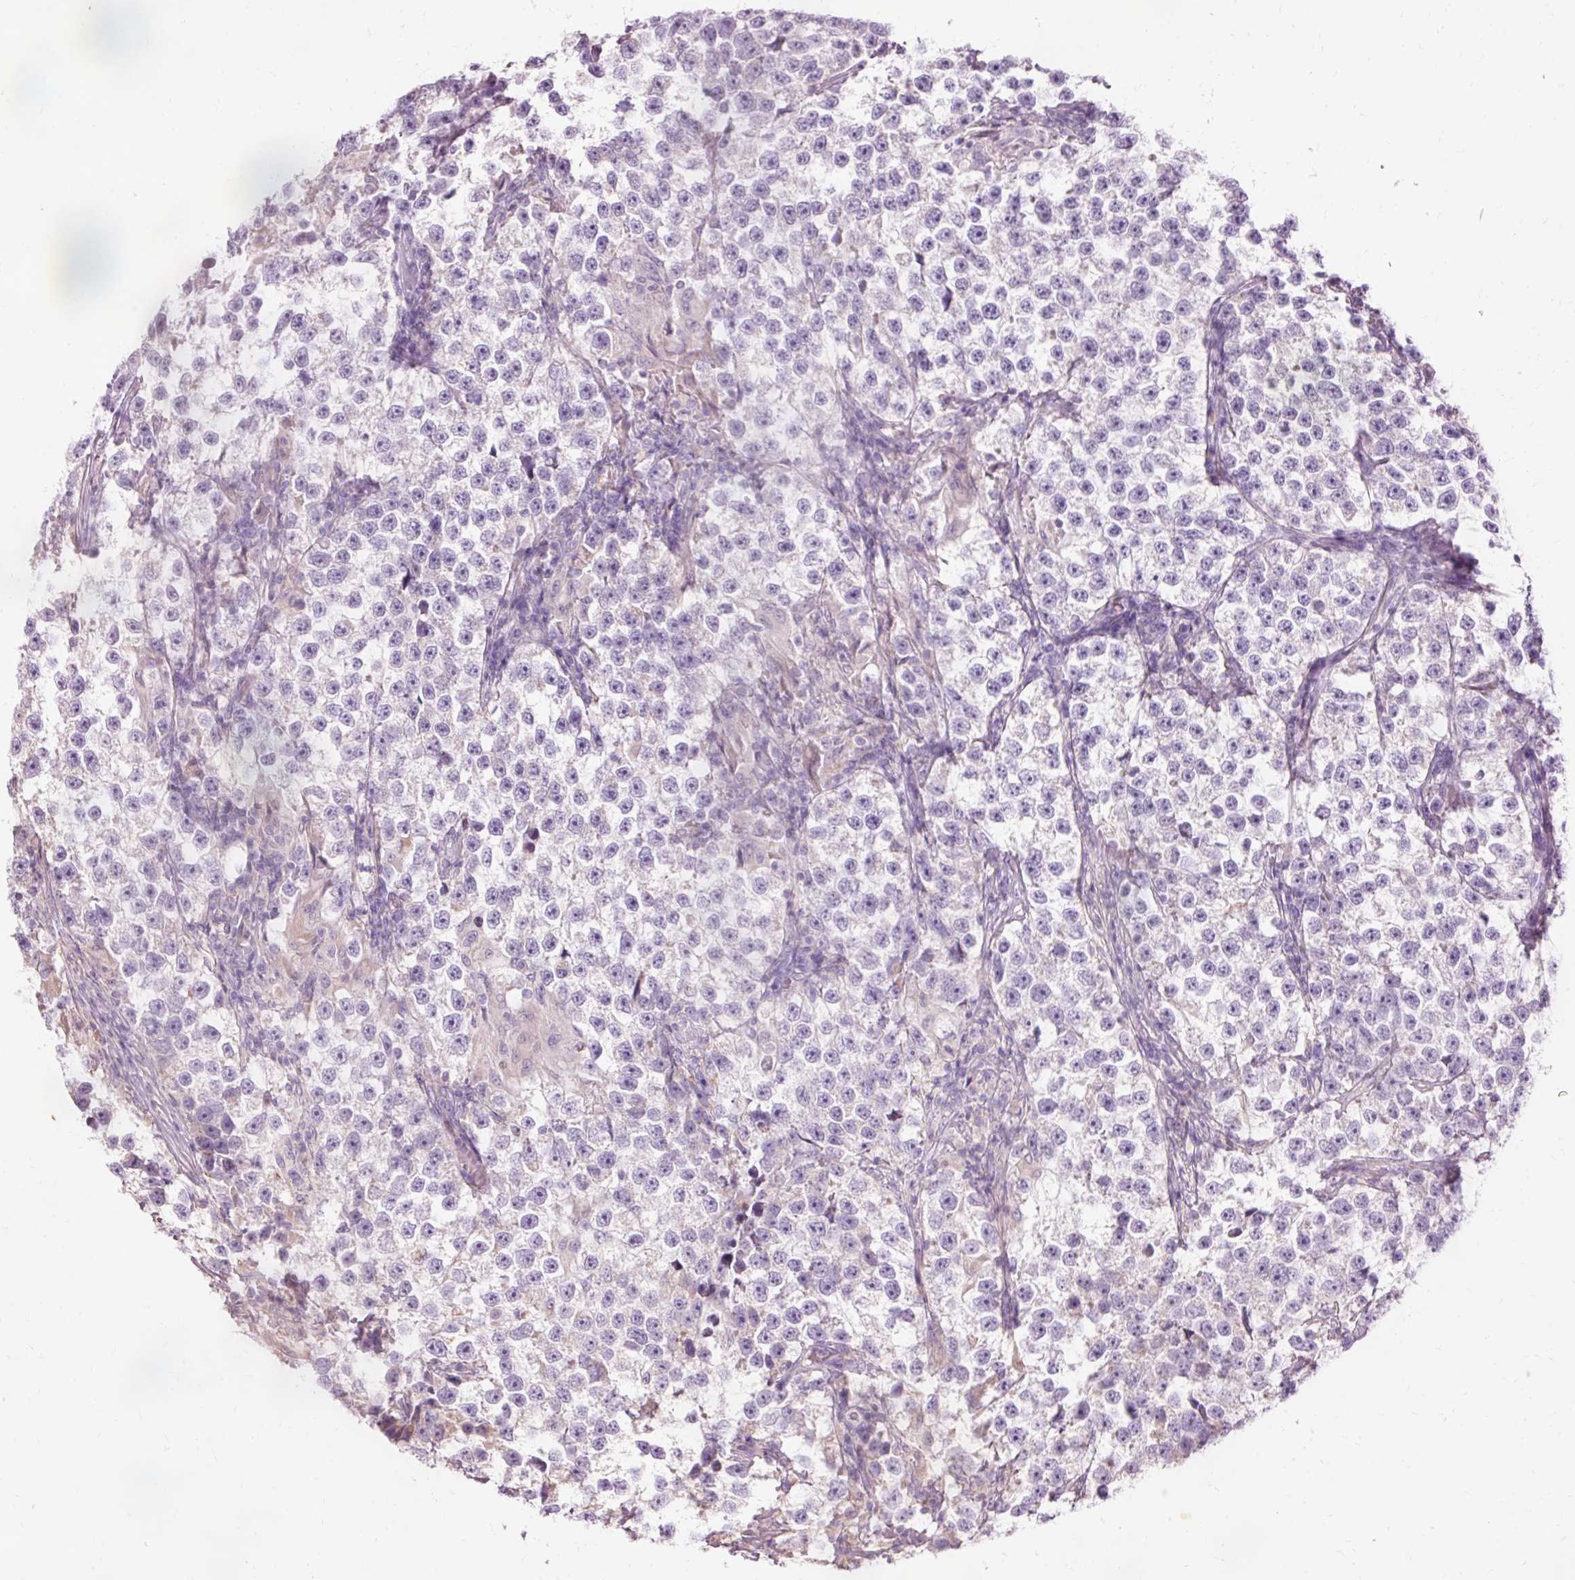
{"staining": {"intensity": "negative", "quantity": "none", "location": "none"}, "tissue": "testis cancer", "cell_type": "Tumor cells", "image_type": "cancer", "snomed": [{"axis": "morphology", "description": "Seminoma, NOS"}, {"axis": "topography", "description": "Testis"}], "caption": "An immunohistochemistry (IHC) image of seminoma (testis) is shown. There is no staining in tumor cells of seminoma (testis).", "gene": "PRDX5", "patient": {"sex": "male", "age": 46}}